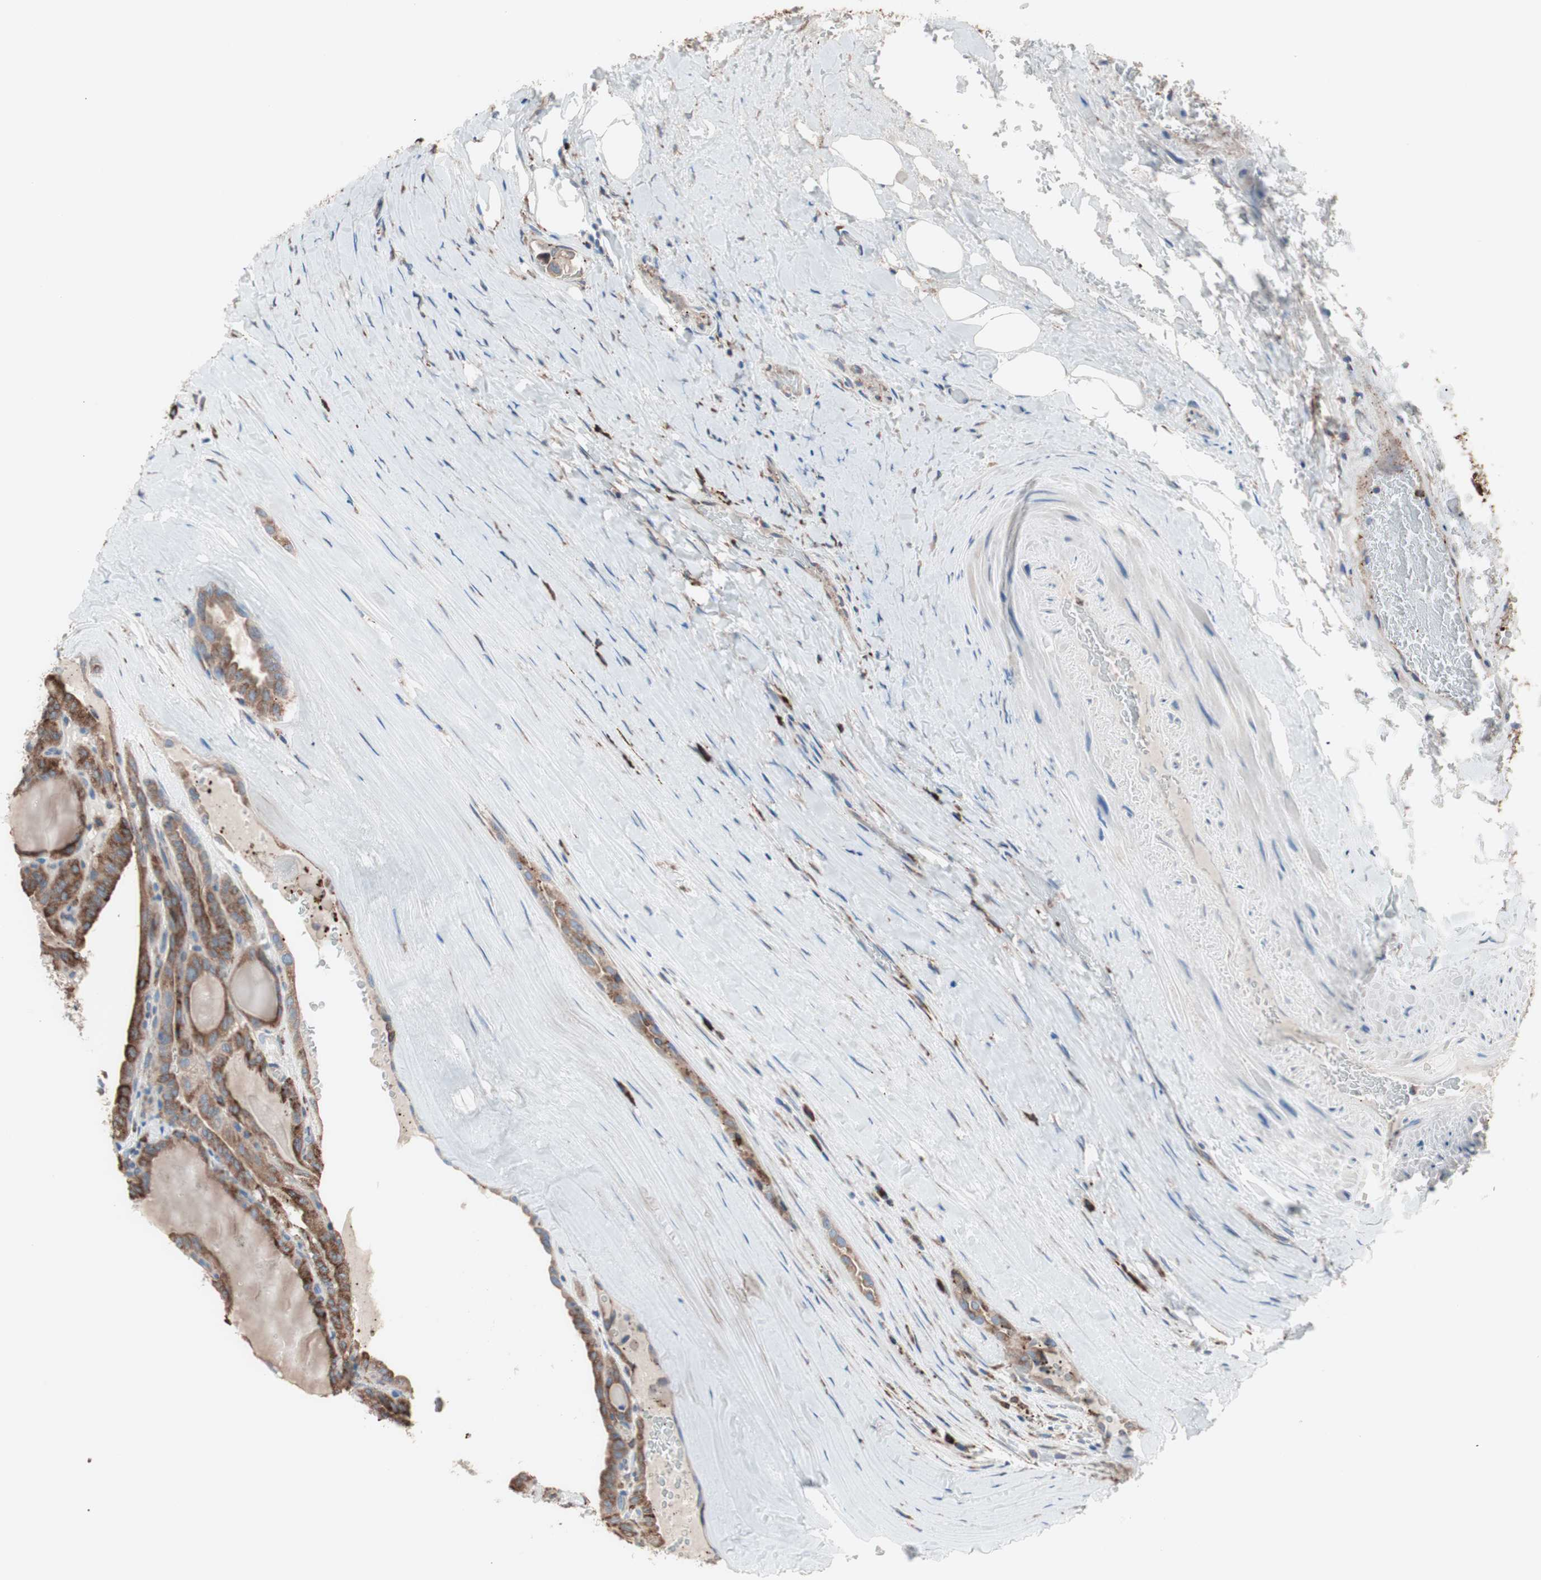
{"staining": {"intensity": "strong", "quantity": ">75%", "location": "cytoplasmic/membranous"}, "tissue": "thyroid cancer", "cell_type": "Tumor cells", "image_type": "cancer", "snomed": [{"axis": "morphology", "description": "Papillary adenocarcinoma, NOS"}, {"axis": "topography", "description": "Thyroid gland"}], "caption": "IHC image of neoplastic tissue: human thyroid cancer stained using immunohistochemistry exhibits high levels of strong protein expression localized specifically in the cytoplasmic/membranous of tumor cells, appearing as a cytoplasmic/membranous brown color.", "gene": "SLC27A4", "patient": {"sex": "male", "age": 77}}